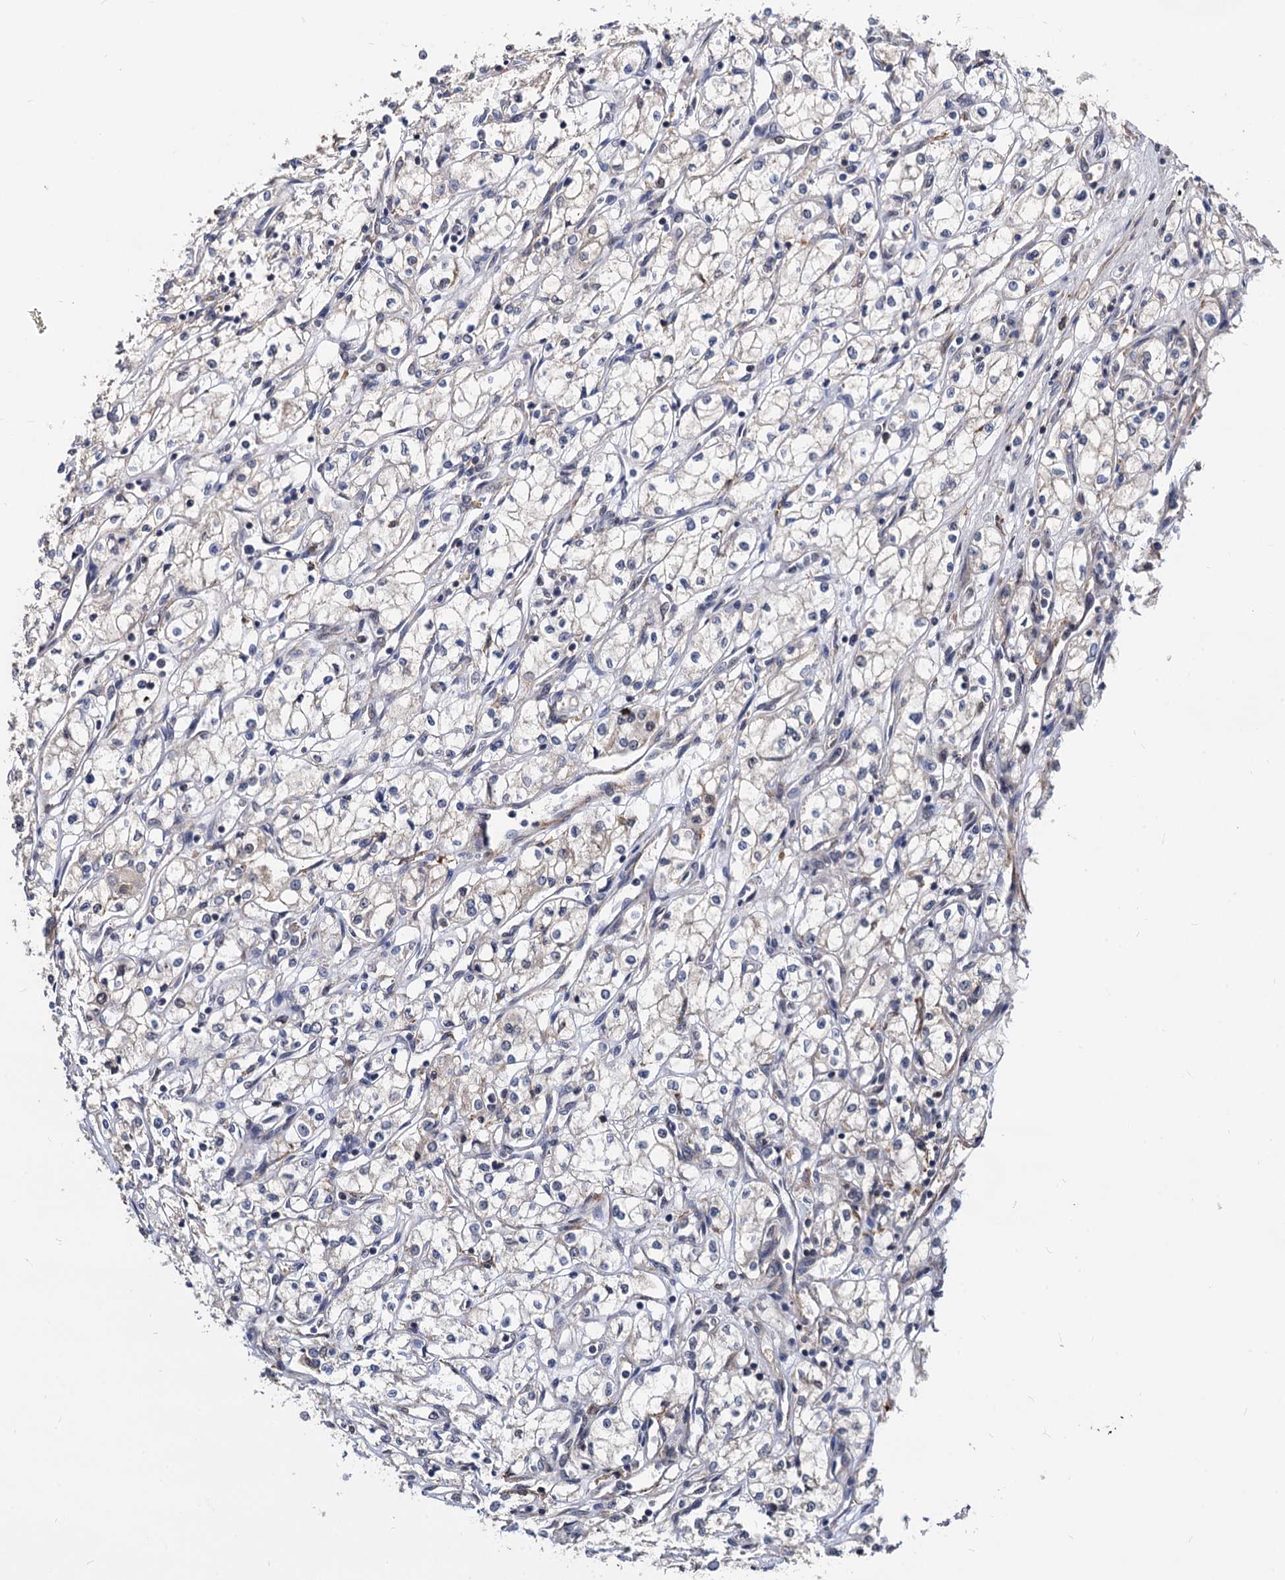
{"staining": {"intensity": "negative", "quantity": "none", "location": "none"}, "tissue": "renal cancer", "cell_type": "Tumor cells", "image_type": "cancer", "snomed": [{"axis": "morphology", "description": "Adenocarcinoma, NOS"}, {"axis": "topography", "description": "Kidney"}], "caption": "Photomicrograph shows no significant protein positivity in tumor cells of renal adenocarcinoma.", "gene": "PSMD4", "patient": {"sex": "male", "age": 59}}